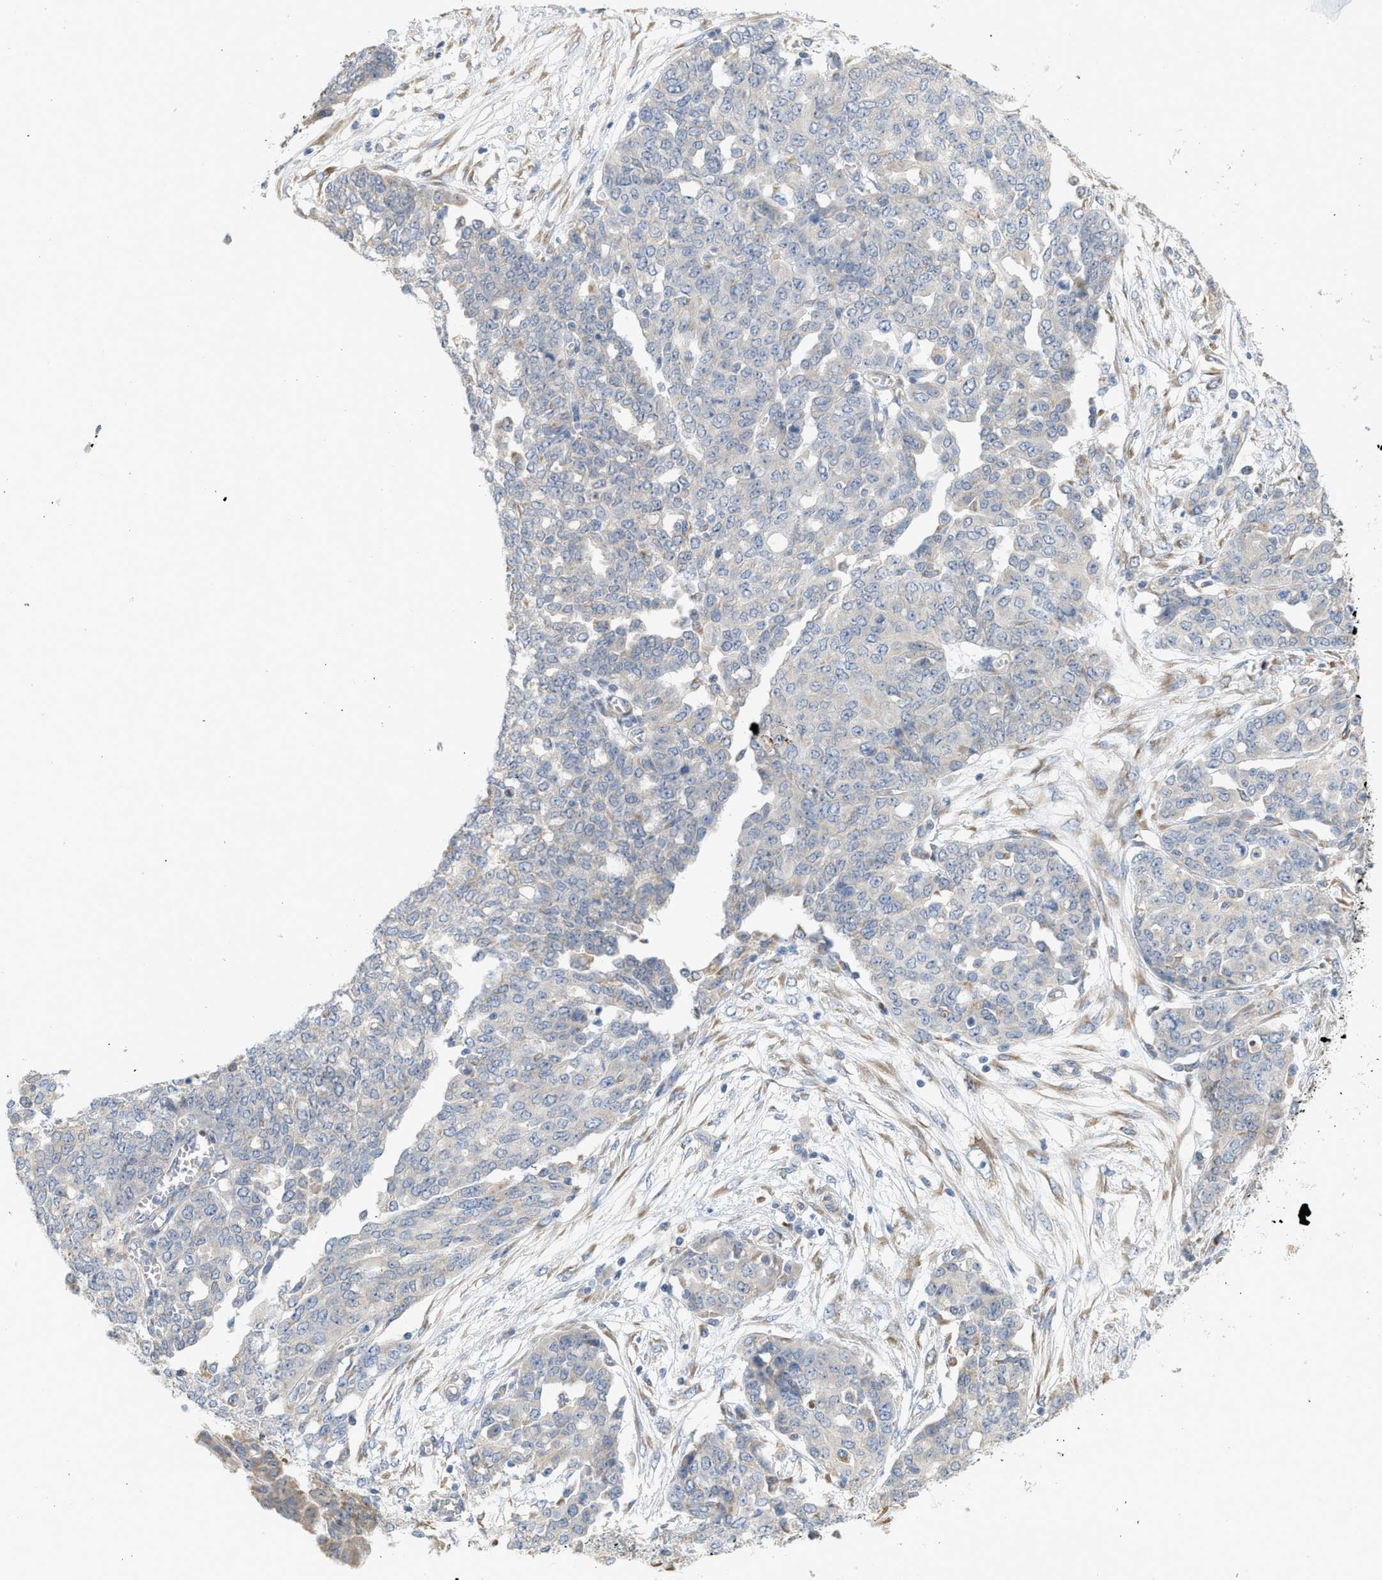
{"staining": {"intensity": "negative", "quantity": "none", "location": "none"}, "tissue": "ovarian cancer", "cell_type": "Tumor cells", "image_type": "cancer", "snomed": [{"axis": "morphology", "description": "Cystadenocarcinoma, serous, NOS"}, {"axis": "topography", "description": "Soft tissue"}, {"axis": "topography", "description": "Ovary"}], "caption": "High magnification brightfield microscopy of ovarian serous cystadenocarcinoma stained with DAB (3,3'-diaminobenzidine) (brown) and counterstained with hematoxylin (blue): tumor cells show no significant positivity. (Immunohistochemistry, brightfield microscopy, high magnification).", "gene": "SVOP", "patient": {"sex": "female", "age": 57}}